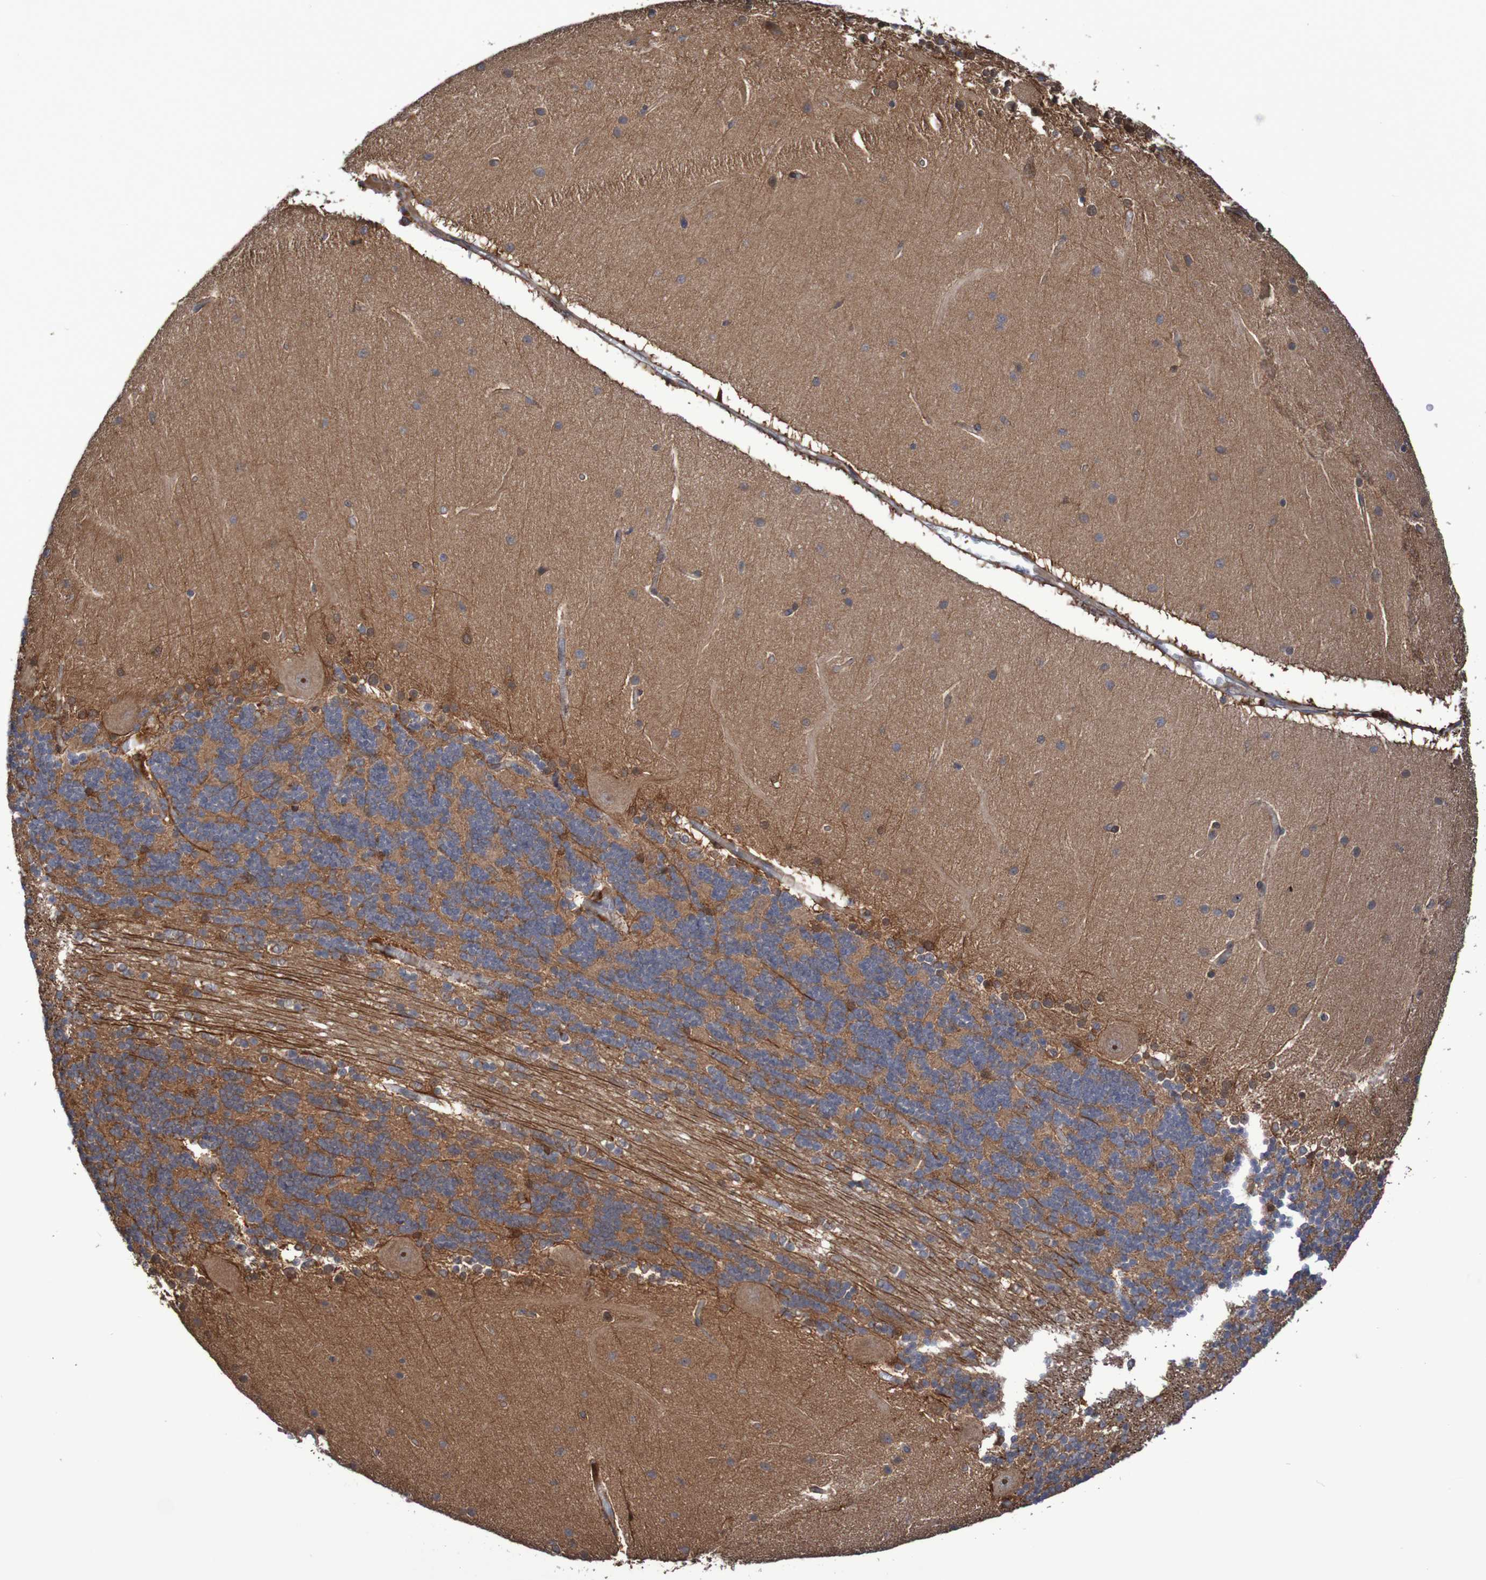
{"staining": {"intensity": "negative", "quantity": "none", "location": "none"}, "tissue": "cerebellum", "cell_type": "Cells in granular layer", "image_type": "normal", "snomed": [{"axis": "morphology", "description": "Normal tissue, NOS"}, {"axis": "topography", "description": "Cerebellum"}], "caption": "Cerebellum was stained to show a protein in brown. There is no significant positivity in cells in granular layer. (DAB (3,3'-diaminobenzidine) immunohistochemistry (IHC) visualized using brightfield microscopy, high magnification).", "gene": "PHPT1", "patient": {"sex": "female", "age": 54}}